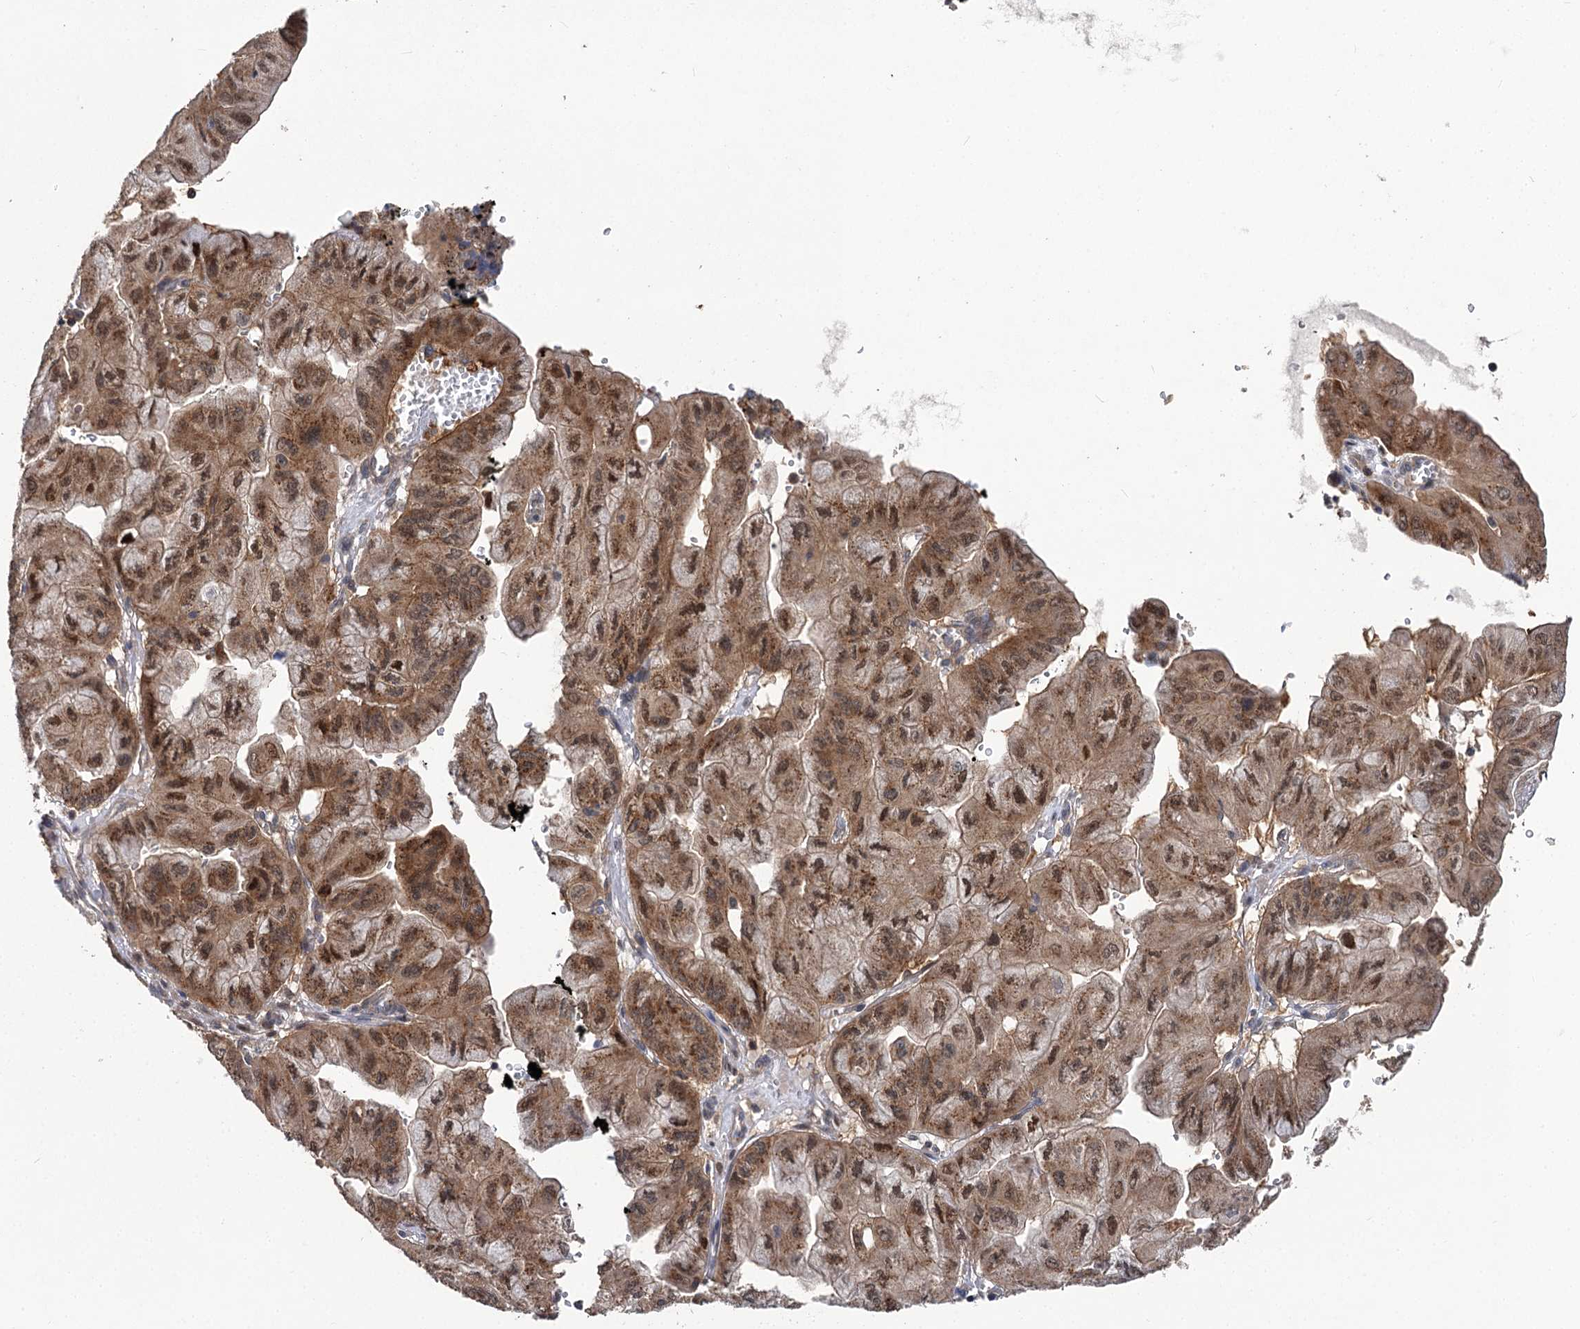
{"staining": {"intensity": "moderate", "quantity": ">75%", "location": "cytoplasmic/membranous,nuclear"}, "tissue": "pancreatic cancer", "cell_type": "Tumor cells", "image_type": "cancer", "snomed": [{"axis": "morphology", "description": "Adenocarcinoma, NOS"}, {"axis": "topography", "description": "Pancreas"}], "caption": "Protein expression analysis of human adenocarcinoma (pancreatic) reveals moderate cytoplasmic/membranous and nuclear expression in approximately >75% of tumor cells.", "gene": "STX6", "patient": {"sex": "male", "age": 51}}